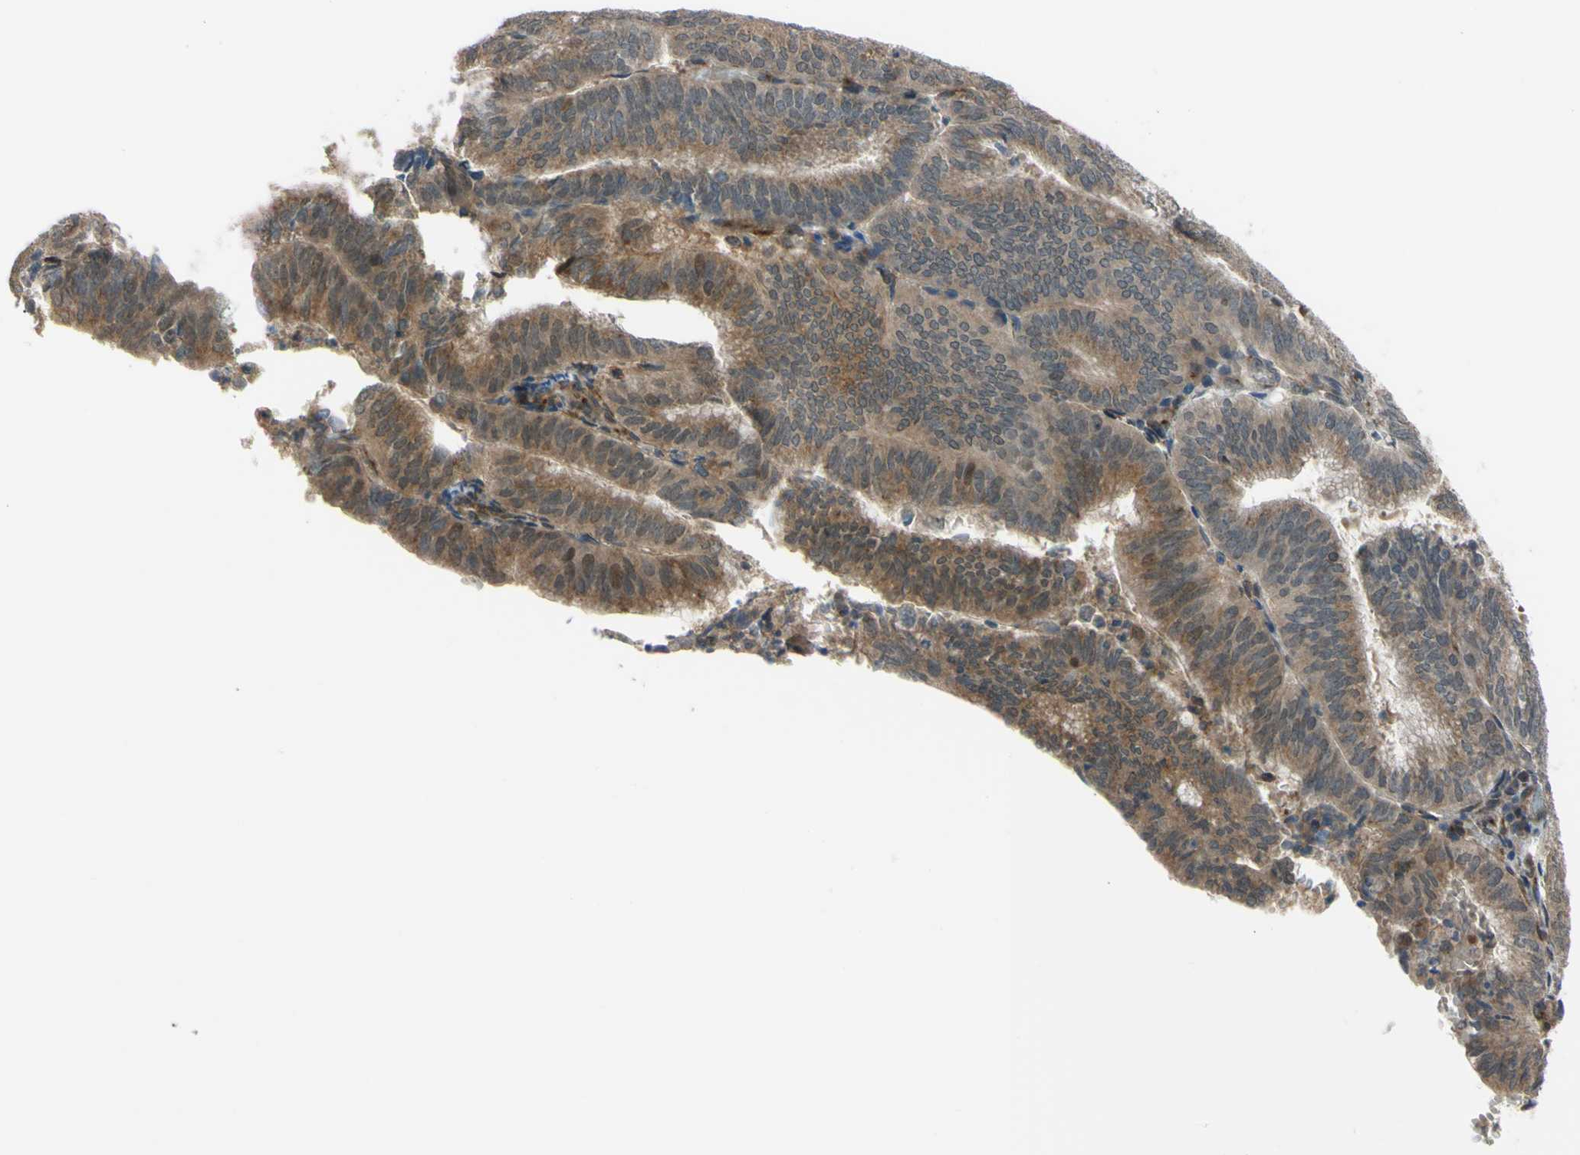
{"staining": {"intensity": "moderate", "quantity": "25%-75%", "location": "cytoplasmic/membranous,nuclear"}, "tissue": "endometrial cancer", "cell_type": "Tumor cells", "image_type": "cancer", "snomed": [{"axis": "morphology", "description": "Adenocarcinoma, NOS"}, {"axis": "topography", "description": "Uterus"}], "caption": "Immunohistochemical staining of human adenocarcinoma (endometrial) exhibits medium levels of moderate cytoplasmic/membranous and nuclear protein positivity in about 25%-75% of tumor cells.", "gene": "FLII", "patient": {"sex": "female", "age": 60}}